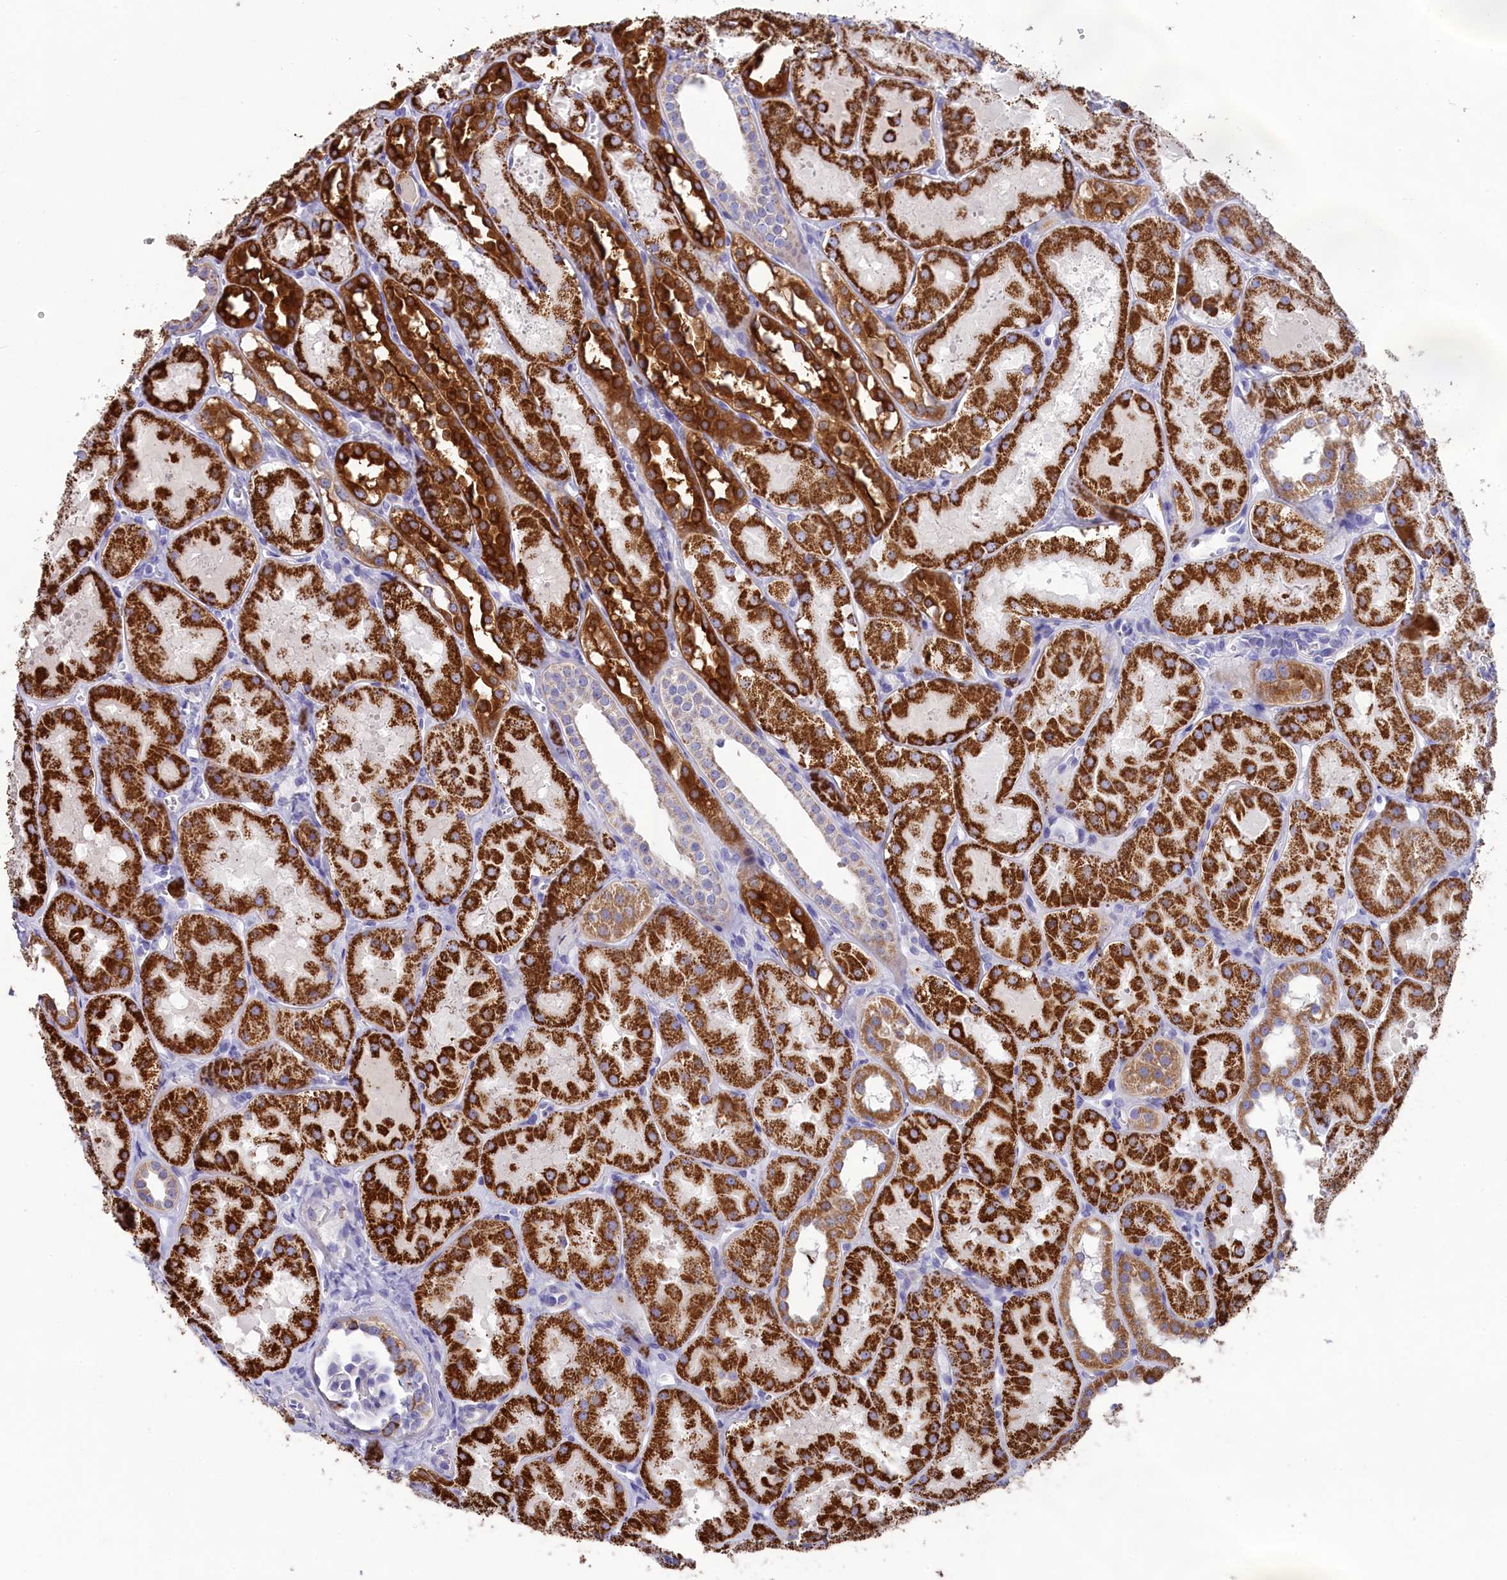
{"staining": {"intensity": "negative", "quantity": "none", "location": "none"}, "tissue": "kidney", "cell_type": "Cells in glomeruli", "image_type": "normal", "snomed": [{"axis": "morphology", "description": "Normal tissue, NOS"}, {"axis": "topography", "description": "Kidney"}, {"axis": "topography", "description": "Urinary bladder"}], "caption": "This micrograph is of unremarkable kidney stained with IHC to label a protein in brown with the nuclei are counter-stained blue. There is no staining in cells in glomeruli.", "gene": "PRDM12", "patient": {"sex": "male", "age": 16}}